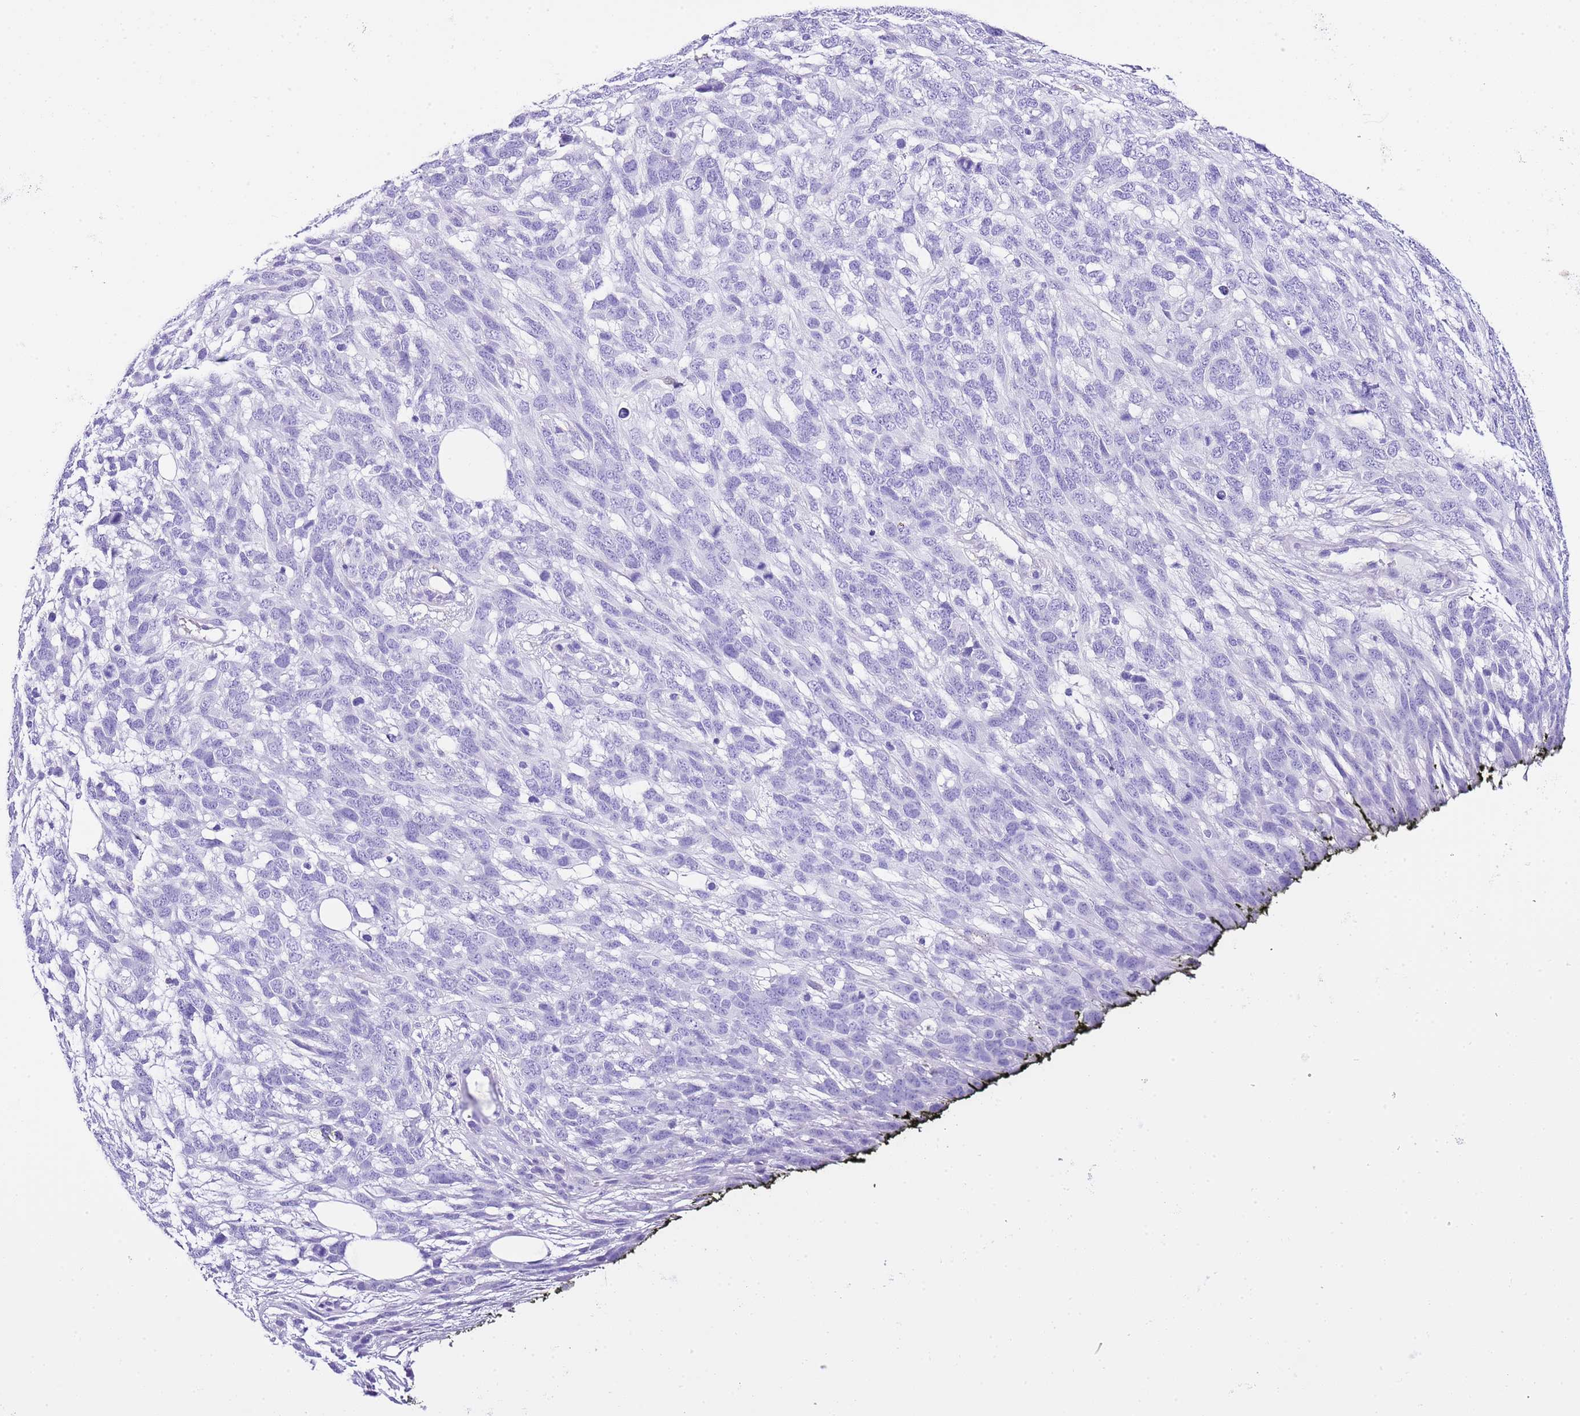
{"staining": {"intensity": "negative", "quantity": "none", "location": "none"}, "tissue": "melanoma", "cell_type": "Tumor cells", "image_type": "cancer", "snomed": [{"axis": "morphology", "description": "Normal morphology"}, {"axis": "morphology", "description": "Malignant melanoma, NOS"}, {"axis": "topography", "description": "Skin"}], "caption": "High power microscopy photomicrograph of an immunohistochemistry (IHC) photomicrograph of malignant melanoma, revealing no significant staining in tumor cells.", "gene": "KCNC1", "patient": {"sex": "female", "age": 72}}